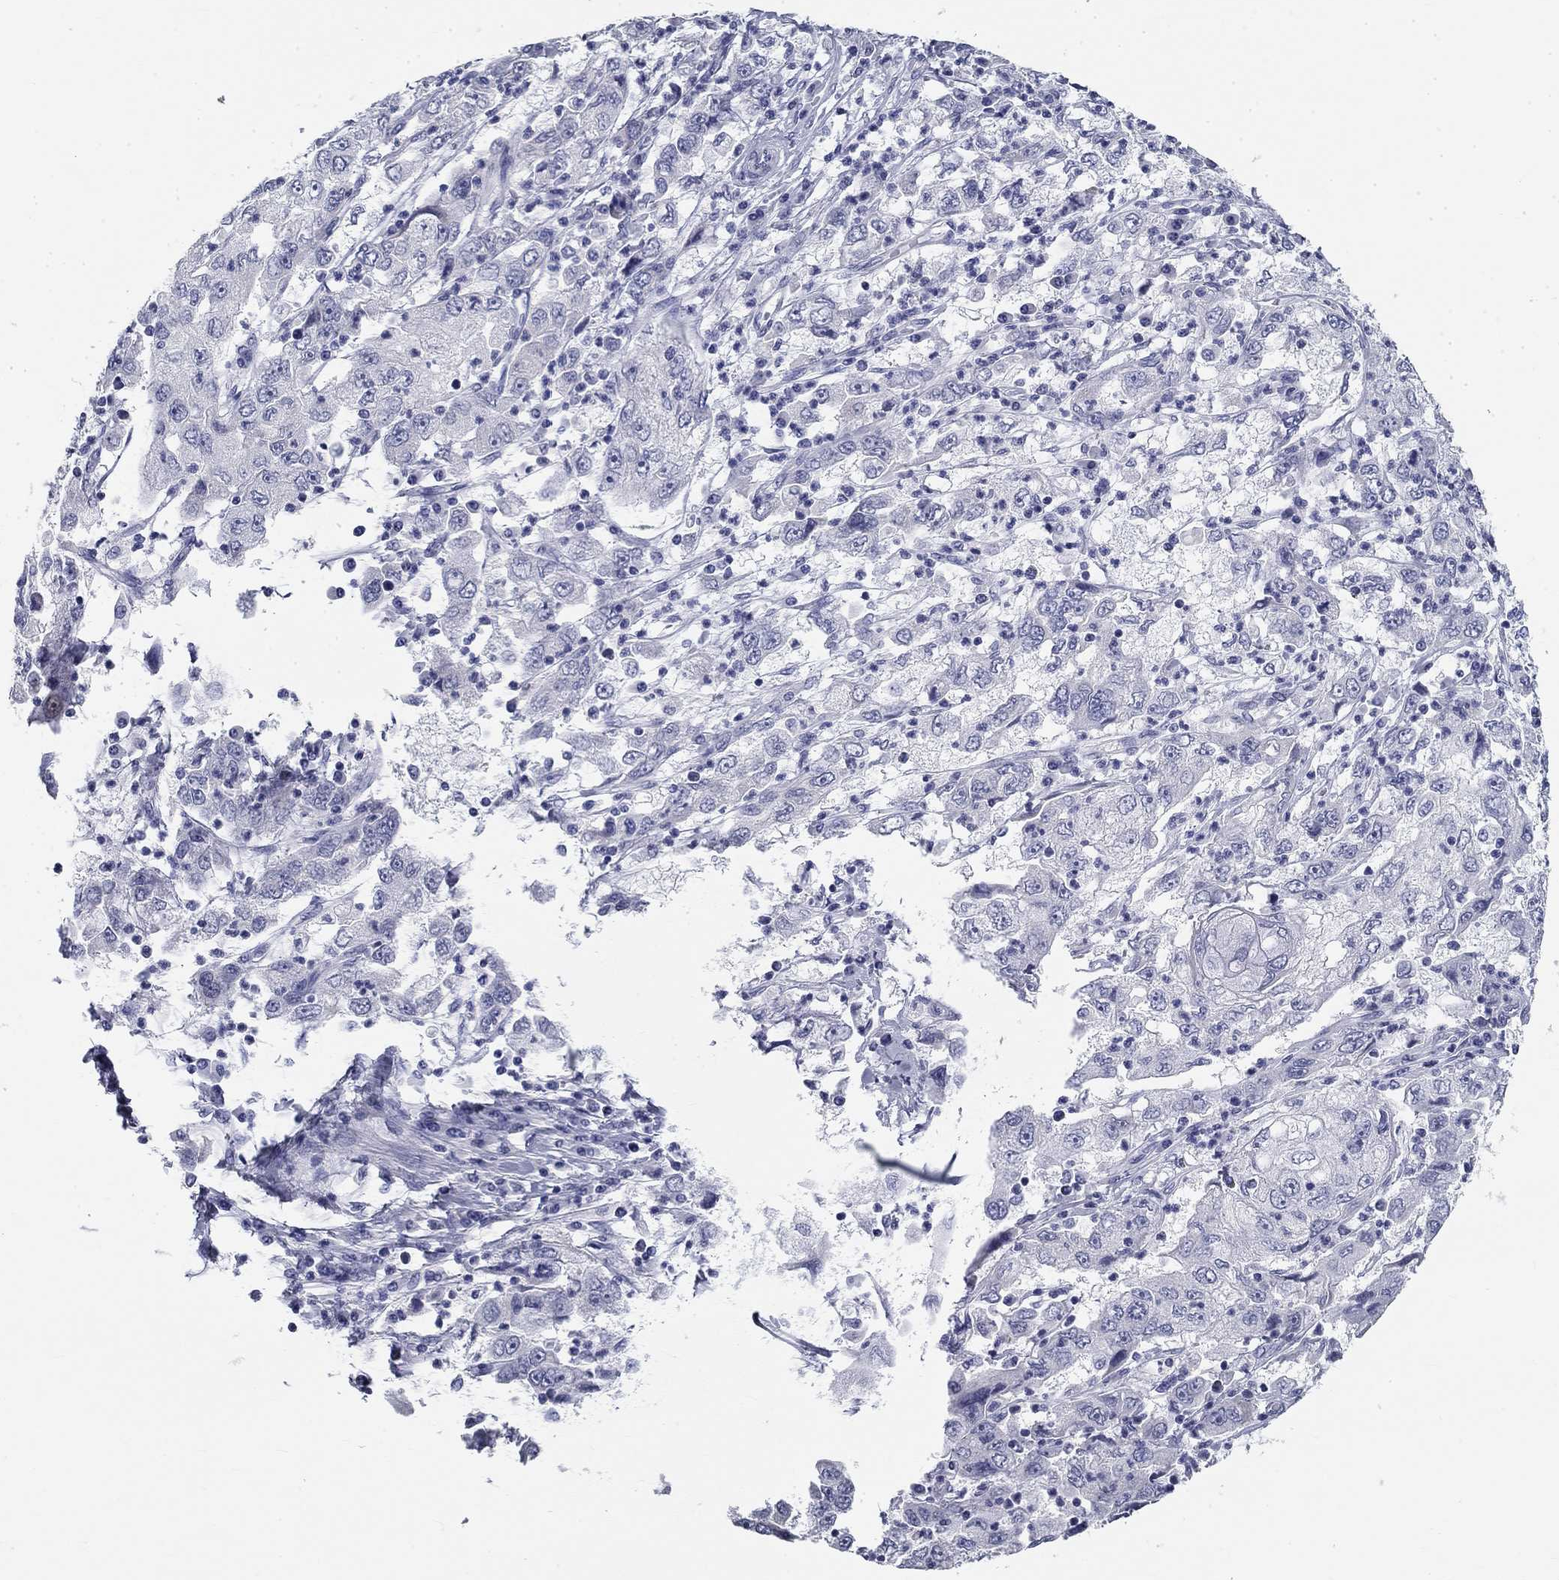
{"staining": {"intensity": "negative", "quantity": "none", "location": "none"}, "tissue": "cervical cancer", "cell_type": "Tumor cells", "image_type": "cancer", "snomed": [{"axis": "morphology", "description": "Squamous cell carcinoma, NOS"}, {"axis": "topography", "description": "Cervix"}], "caption": "Cervical cancer was stained to show a protein in brown. There is no significant expression in tumor cells.", "gene": "GALNTL5", "patient": {"sex": "female", "age": 36}}